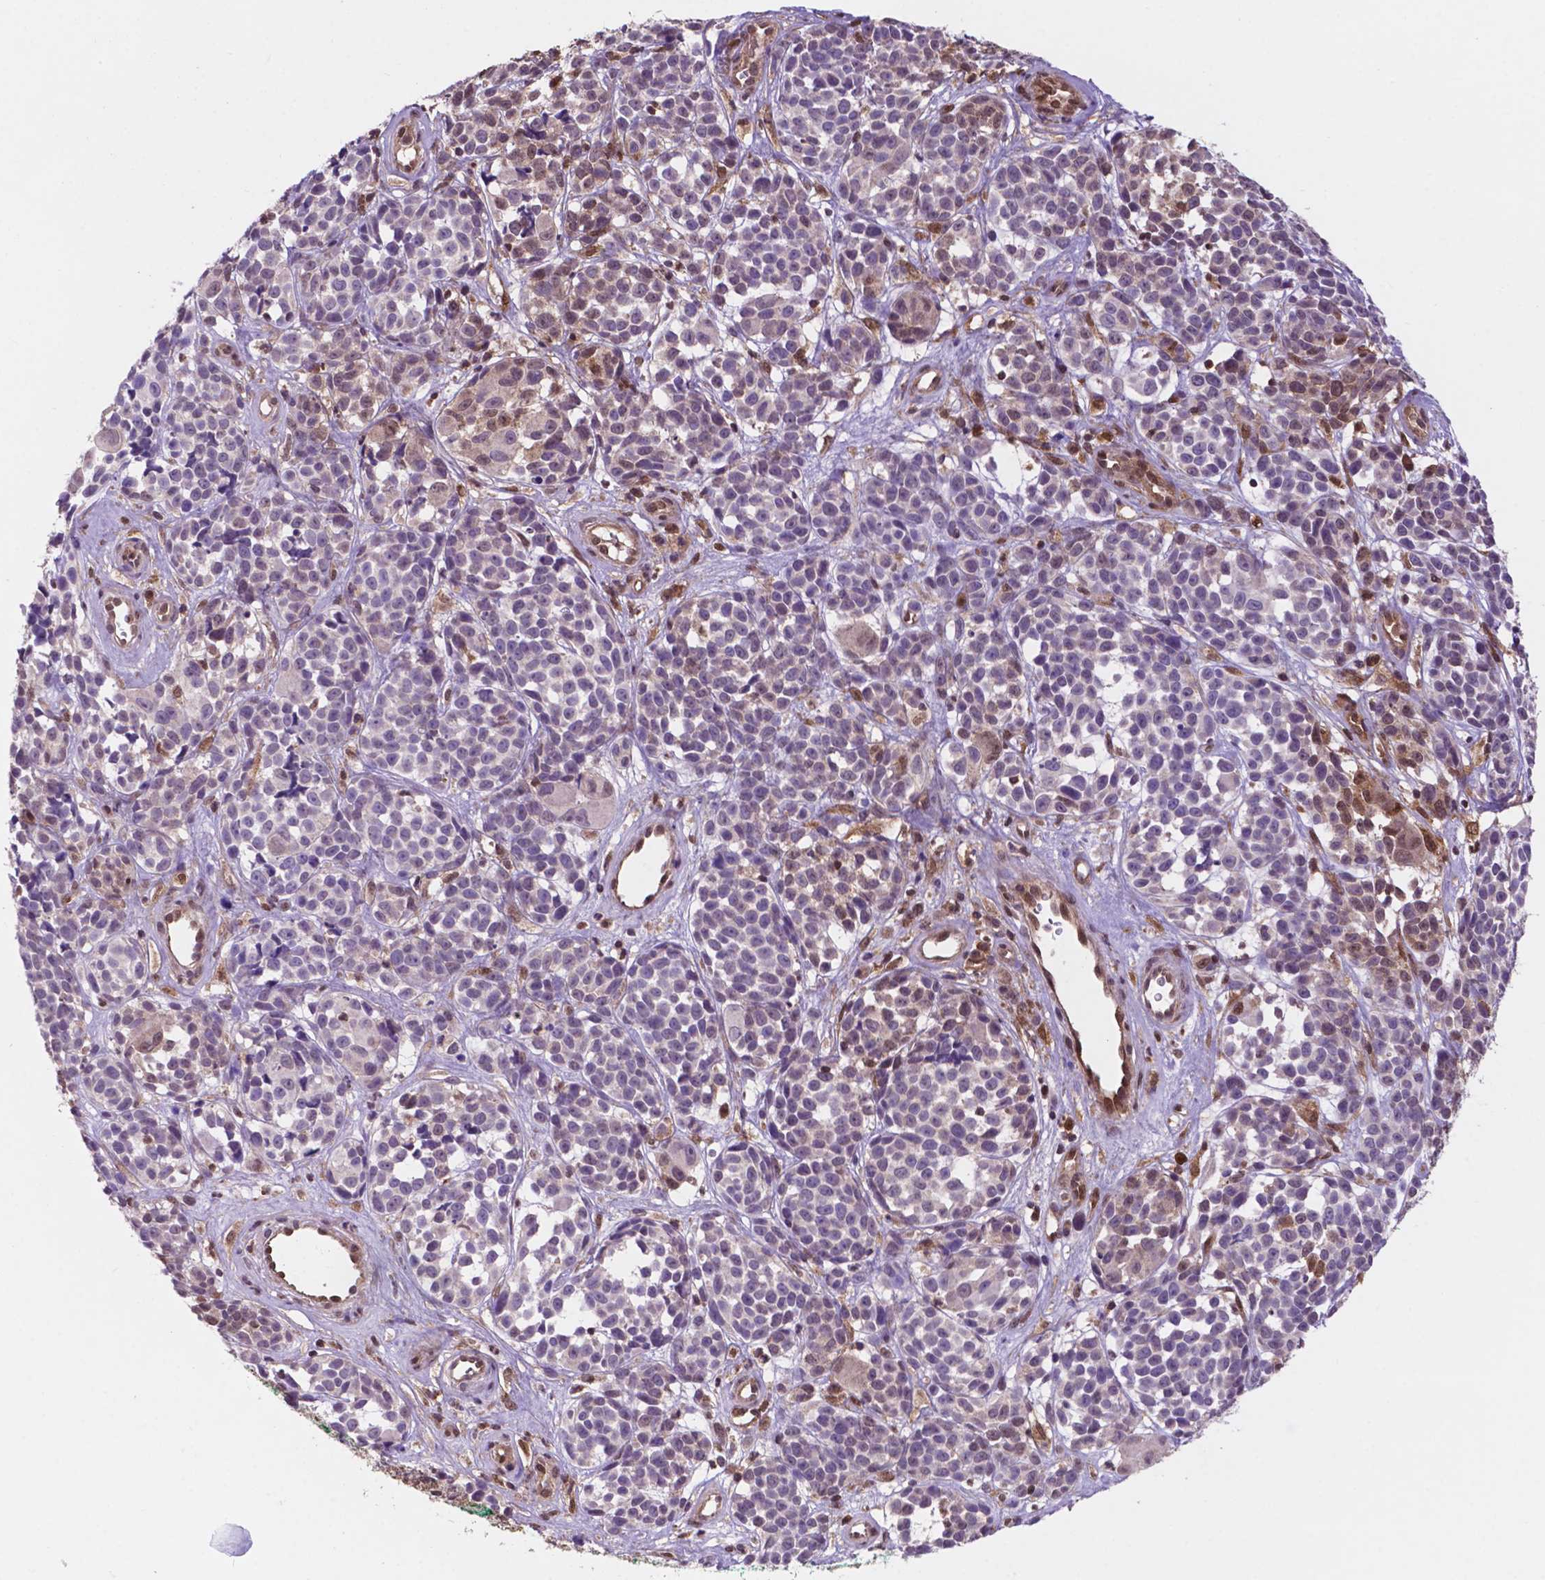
{"staining": {"intensity": "moderate", "quantity": "<25%", "location": "cytoplasmic/membranous,nuclear"}, "tissue": "melanoma", "cell_type": "Tumor cells", "image_type": "cancer", "snomed": [{"axis": "morphology", "description": "Malignant melanoma, NOS"}, {"axis": "topography", "description": "Skin"}], "caption": "Immunohistochemical staining of human malignant melanoma demonstrates low levels of moderate cytoplasmic/membranous and nuclear protein positivity in approximately <25% of tumor cells. The staining was performed using DAB (3,3'-diaminobenzidine) to visualize the protein expression in brown, while the nuclei were stained in blue with hematoxylin (Magnification: 20x).", "gene": "UBE2L6", "patient": {"sex": "female", "age": 88}}